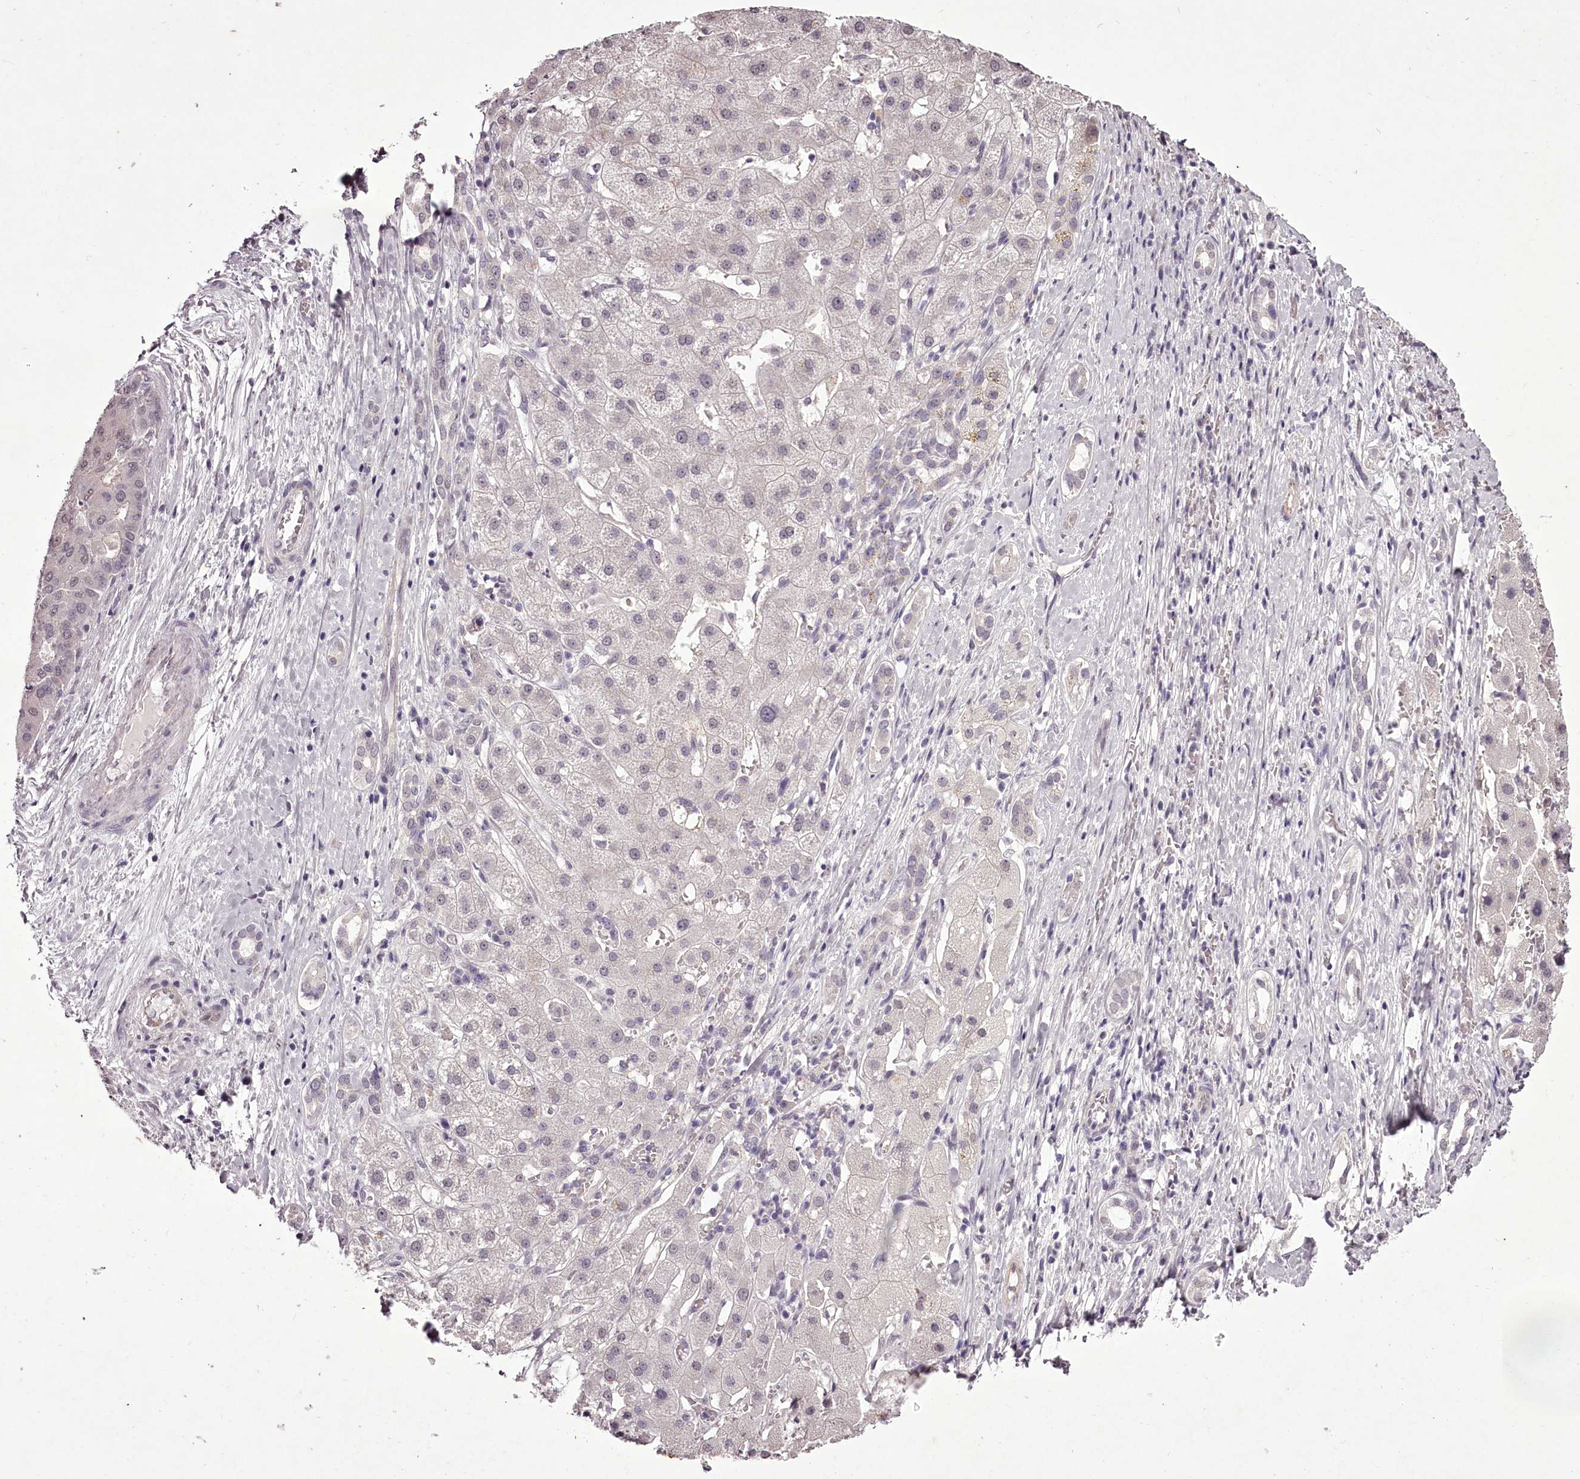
{"staining": {"intensity": "negative", "quantity": "none", "location": "none"}, "tissue": "liver cancer", "cell_type": "Tumor cells", "image_type": "cancer", "snomed": [{"axis": "morphology", "description": "Carcinoma, Hepatocellular, NOS"}, {"axis": "topography", "description": "Liver"}], "caption": "Human liver cancer (hepatocellular carcinoma) stained for a protein using immunohistochemistry displays no staining in tumor cells.", "gene": "C1orf56", "patient": {"sex": "male", "age": 65}}